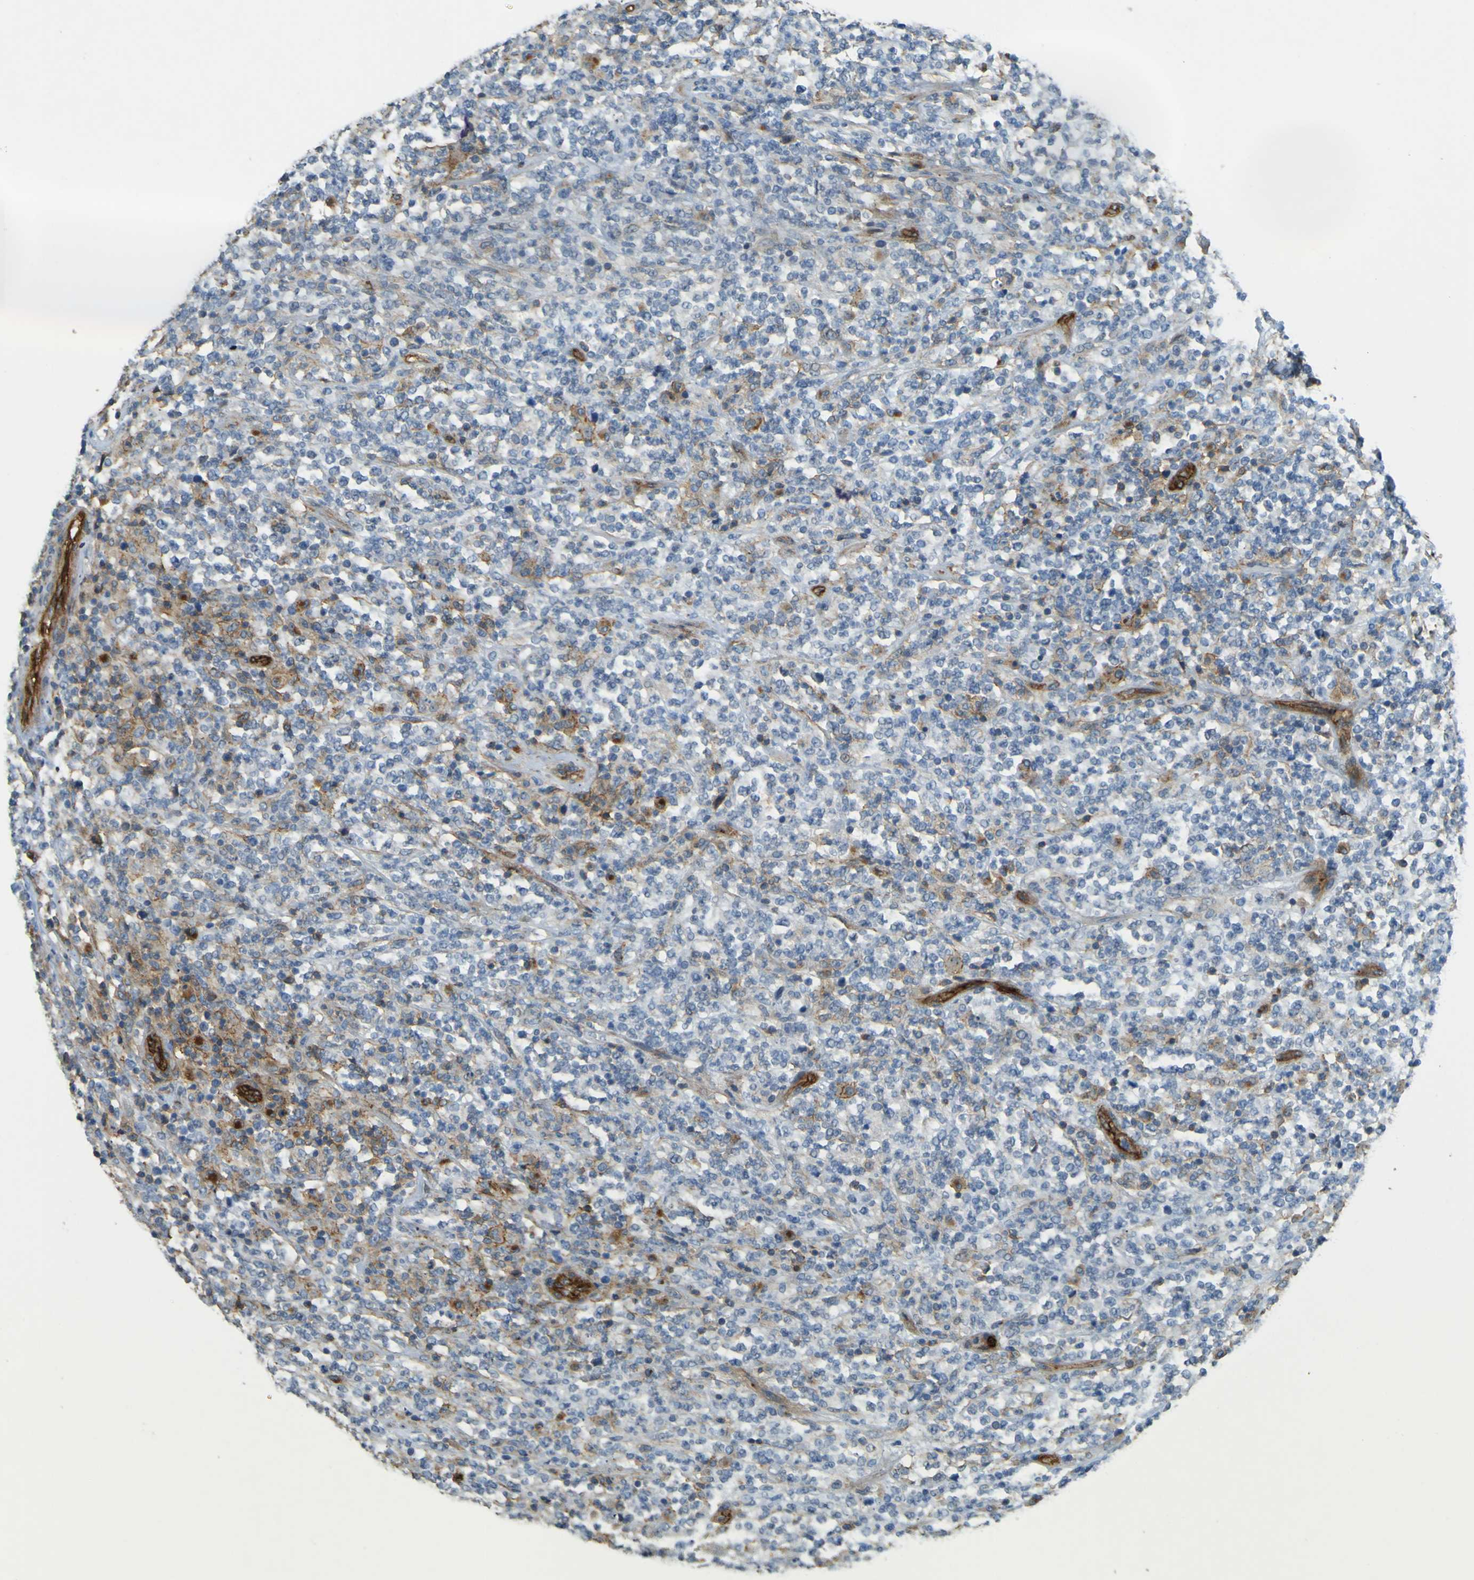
{"staining": {"intensity": "negative", "quantity": "none", "location": "none"}, "tissue": "lymphoma", "cell_type": "Tumor cells", "image_type": "cancer", "snomed": [{"axis": "morphology", "description": "Malignant lymphoma, non-Hodgkin's type, High grade"}, {"axis": "topography", "description": "Soft tissue"}], "caption": "Malignant lymphoma, non-Hodgkin's type (high-grade) was stained to show a protein in brown. There is no significant expression in tumor cells.", "gene": "PLXDC1", "patient": {"sex": "male", "age": 18}}